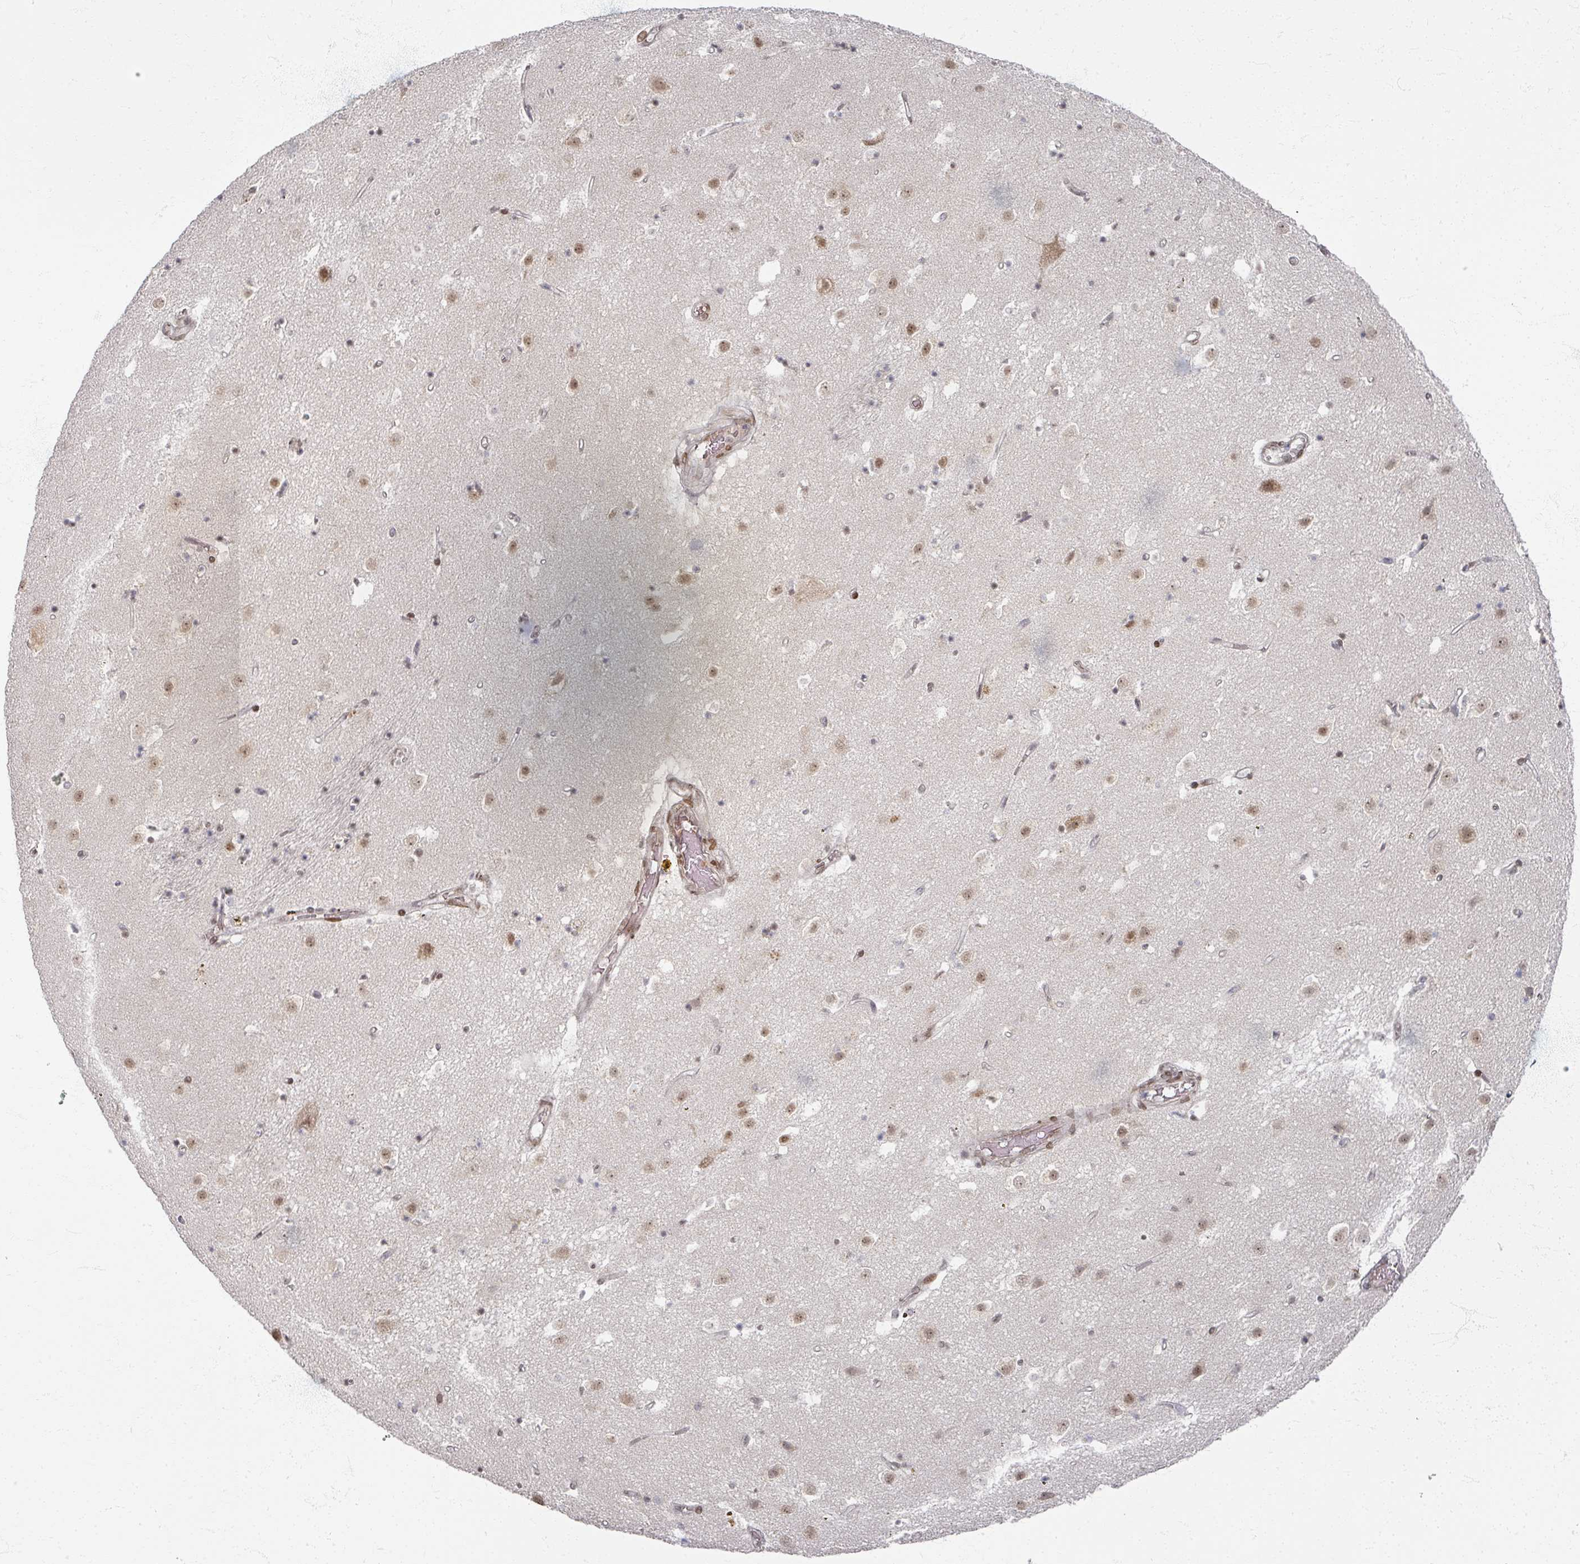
{"staining": {"intensity": "moderate", "quantity": "25%-75%", "location": "nuclear"}, "tissue": "caudate", "cell_type": "Glial cells", "image_type": "normal", "snomed": [{"axis": "morphology", "description": "Normal tissue, NOS"}, {"axis": "topography", "description": "Lateral ventricle wall"}], "caption": "Immunohistochemical staining of normal caudate exhibits medium levels of moderate nuclear positivity in about 25%-75% of glial cells. (IHC, brightfield microscopy, high magnification).", "gene": "PSKH1", "patient": {"sex": "male", "age": 58}}